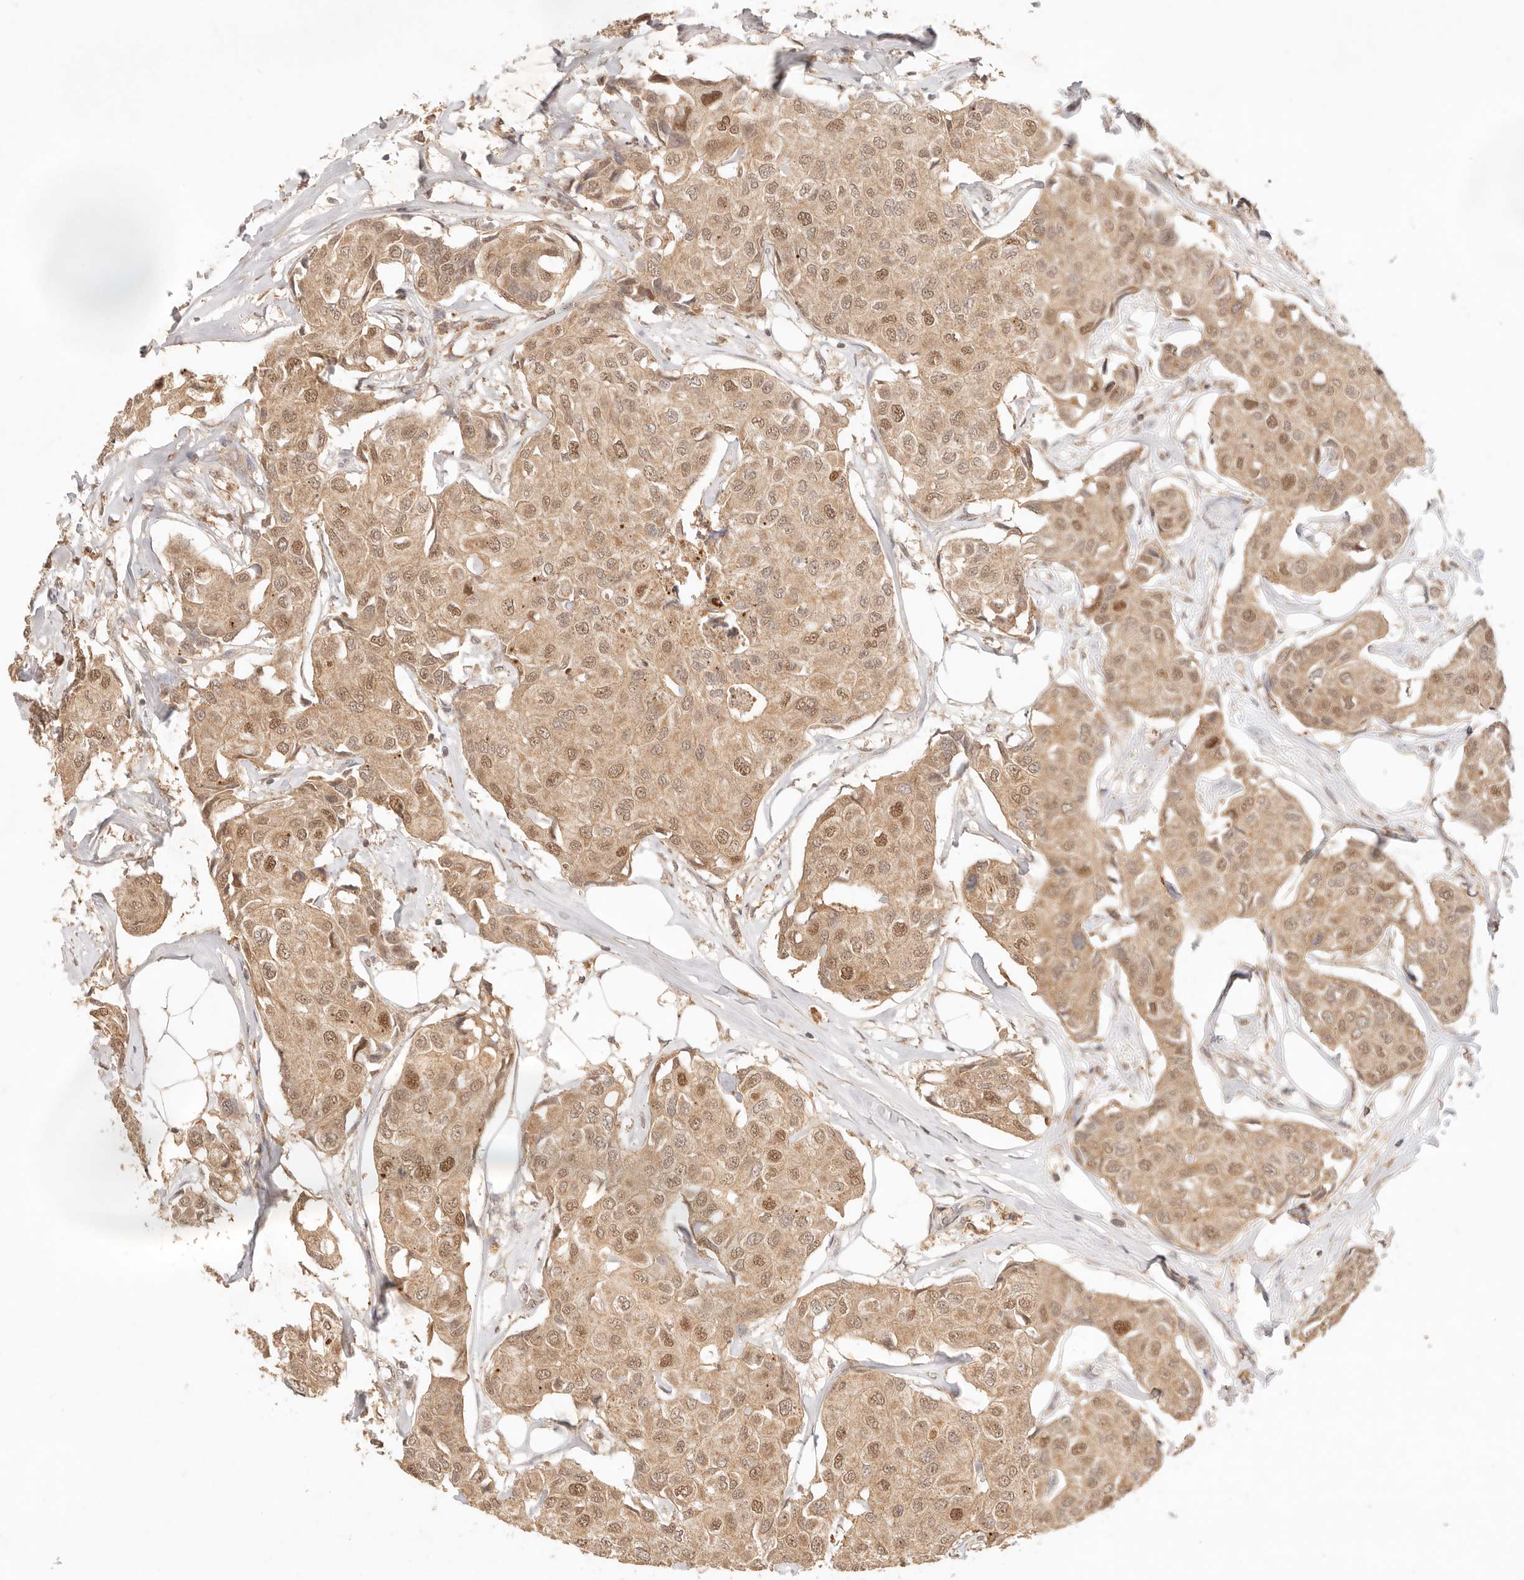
{"staining": {"intensity": "moderate", "quantity": ">75%", "location": "cytoplasmic/membranous,nuclear"}, "tissue": "breast cancer", "cell_type": "Tumor cells", "image_type": "cancer", "snomed": [{"axis": "morphology", "description": "Duct carcinoma"}, {"axis": "topography", "description": "Breast"}], "caption": "A histopathology image of human breast cancer stained for a protein exhibits moderate cytoplasmic/membranous and nuclear brown staining in tumor cells.", "gene": "TRIM11", "patient": {"sex": "female", "age": 80}}